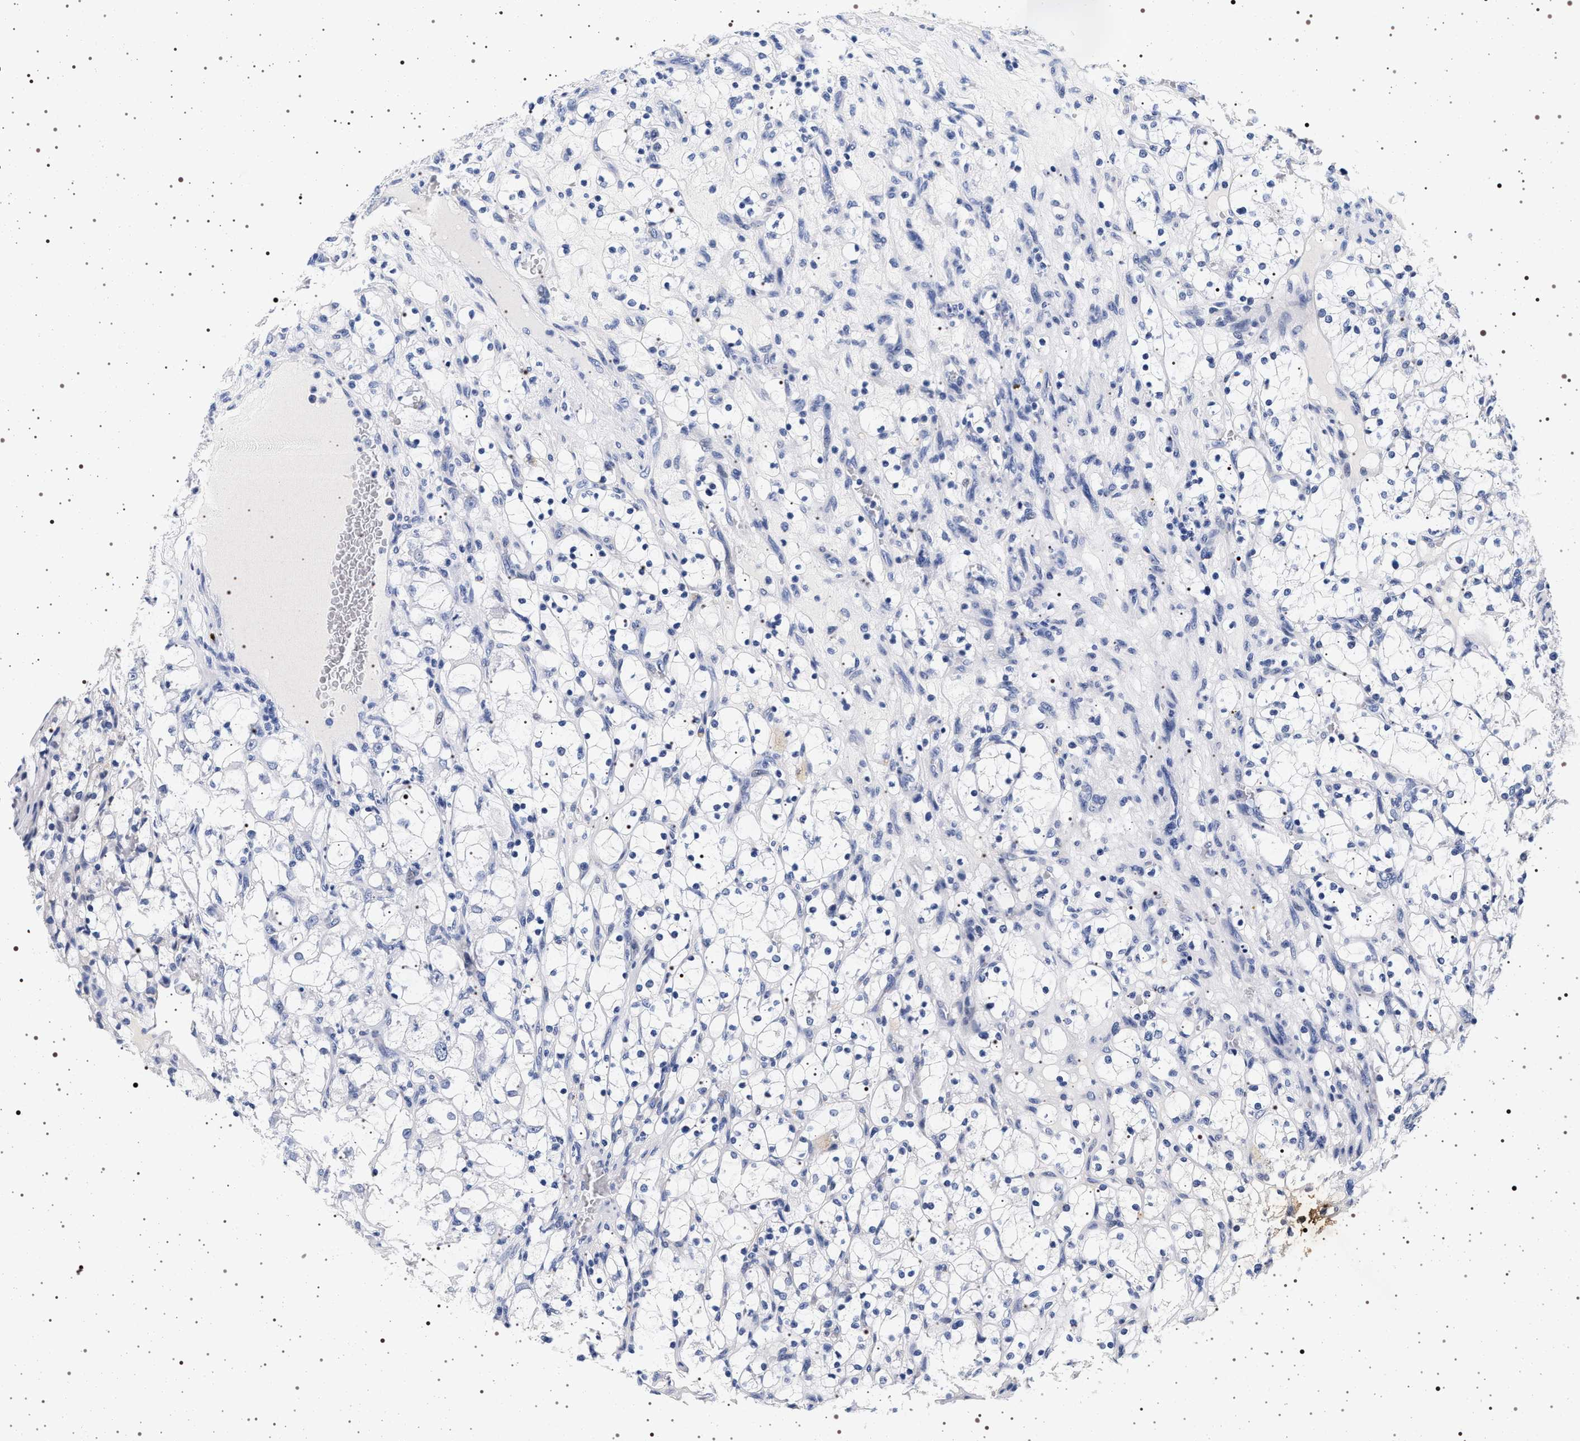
{"staining": {"intensity": "negative", "quantity": "none", "location": "none"}, "tissue": "renal cancer", "cell_type": "Tumor cells", "image_type": "cancer", "snomed": [{"axis": "morphology", "description": "Adenocarcinoma, NOS"}, {"axis": "topography", "description": "Kidney"}], "caption": "High magnification brightfield microscopy of renal cancer stained with DAB (brown) and counterstained with hematoxylin (blue): tumor cells show no significant expression.", "gene": "MAPK10", "patient": {"sex": "female", "age": 69}}